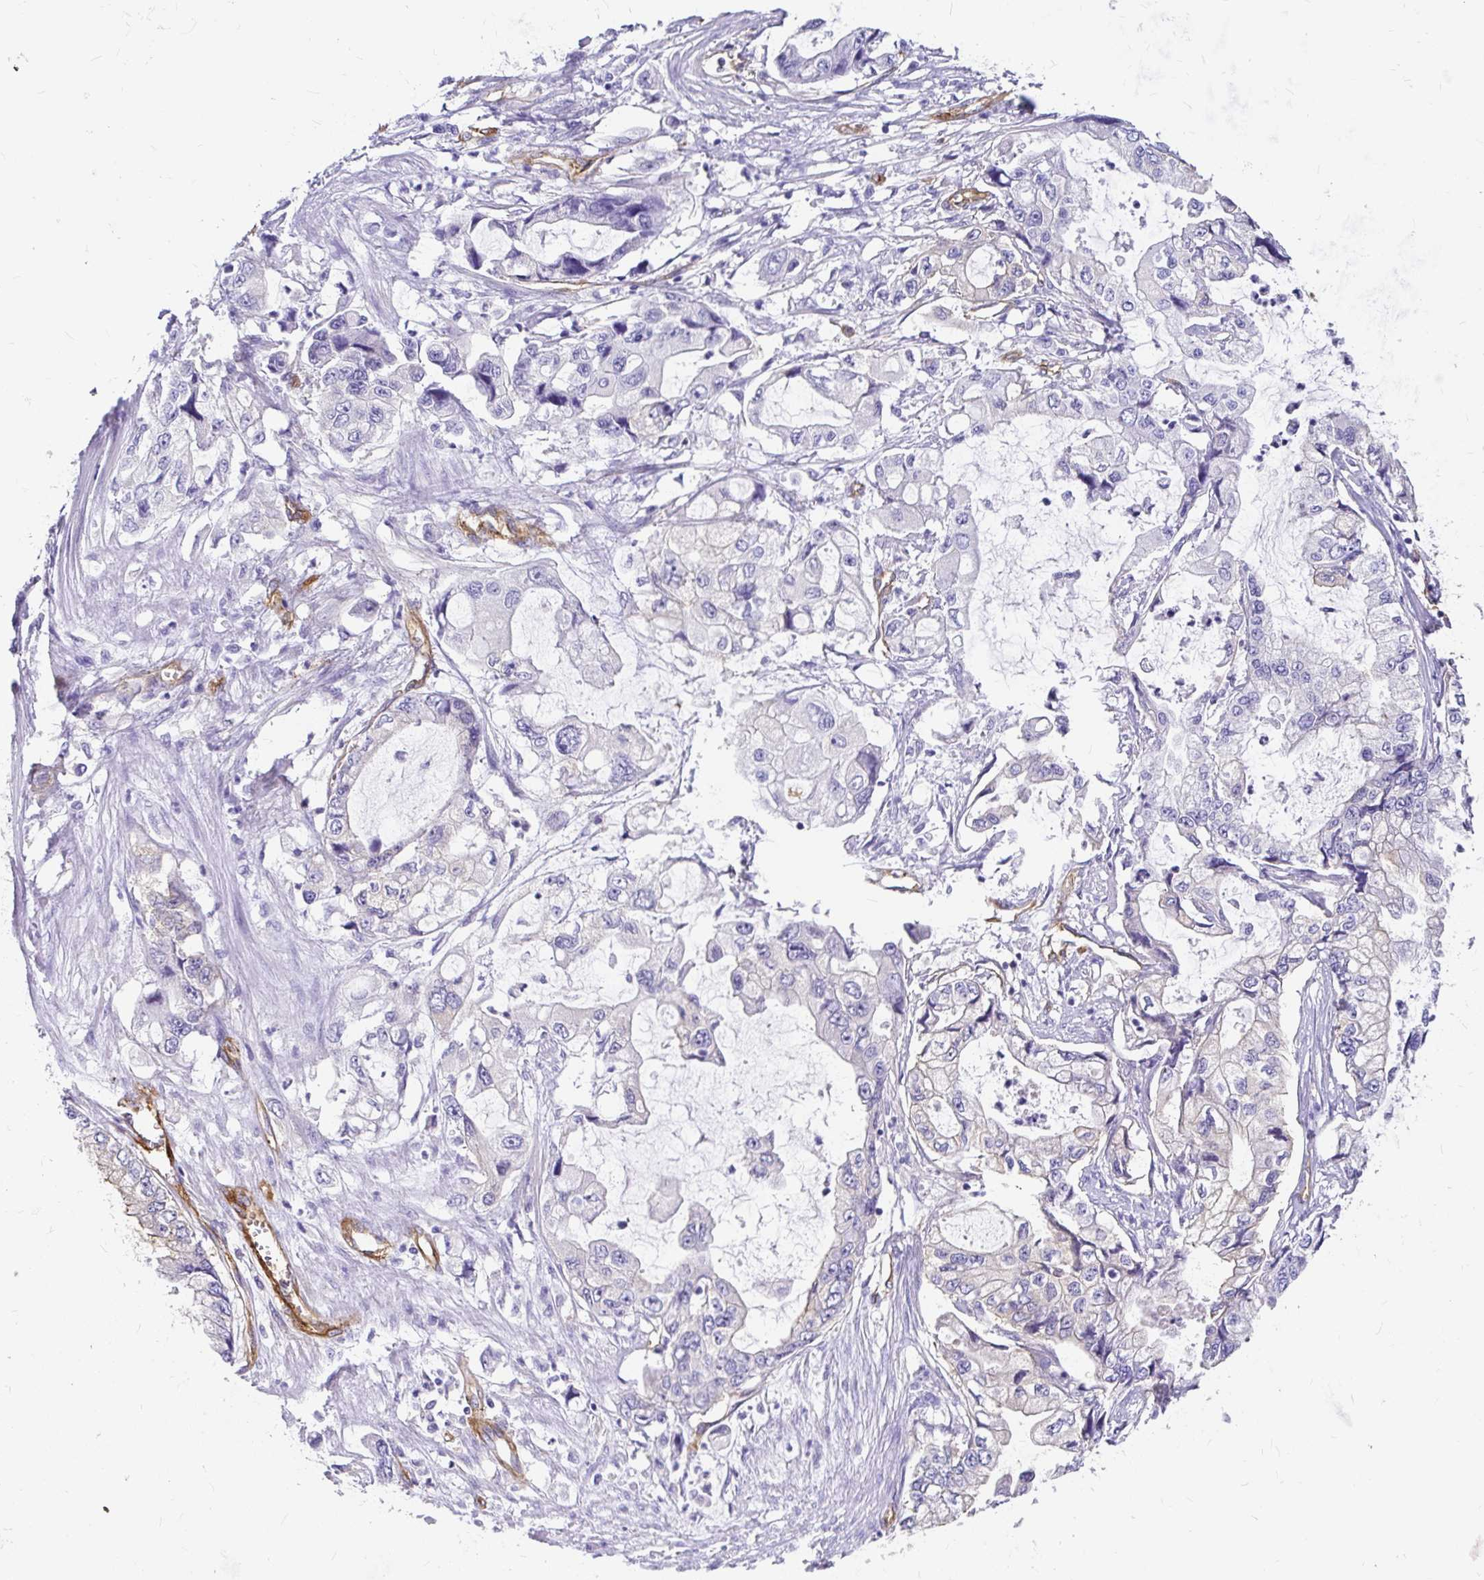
{"staining": {"intensity": "negative", "quantity": "none", "location": "none"}, "tissue": "stomach cancer", "cell_type": "Tumor cells", "image_type": "cancer", "snomed": [{"axis": "morphology", "description": "Adenocarcinoma, NOS"}, {"axis": "topography", "description": "Pancreas"}, {"axis": "topography", "description": "Stomach, upper"}, {"axis": "topography", "description": "Stomach"}], "caption": "Immunohistochemistry (IHC) histopathology image of adenocarcinoma (stomach) stained for a protein (brown), which reveals no staining in tumor cells. (Stains: DAB IHC with hematoxylin counter stain, Microscopy: brightfield microscopy at high magnification).", "gene": "MYO1B", "patient": {"sex": "male", "age": 77}}